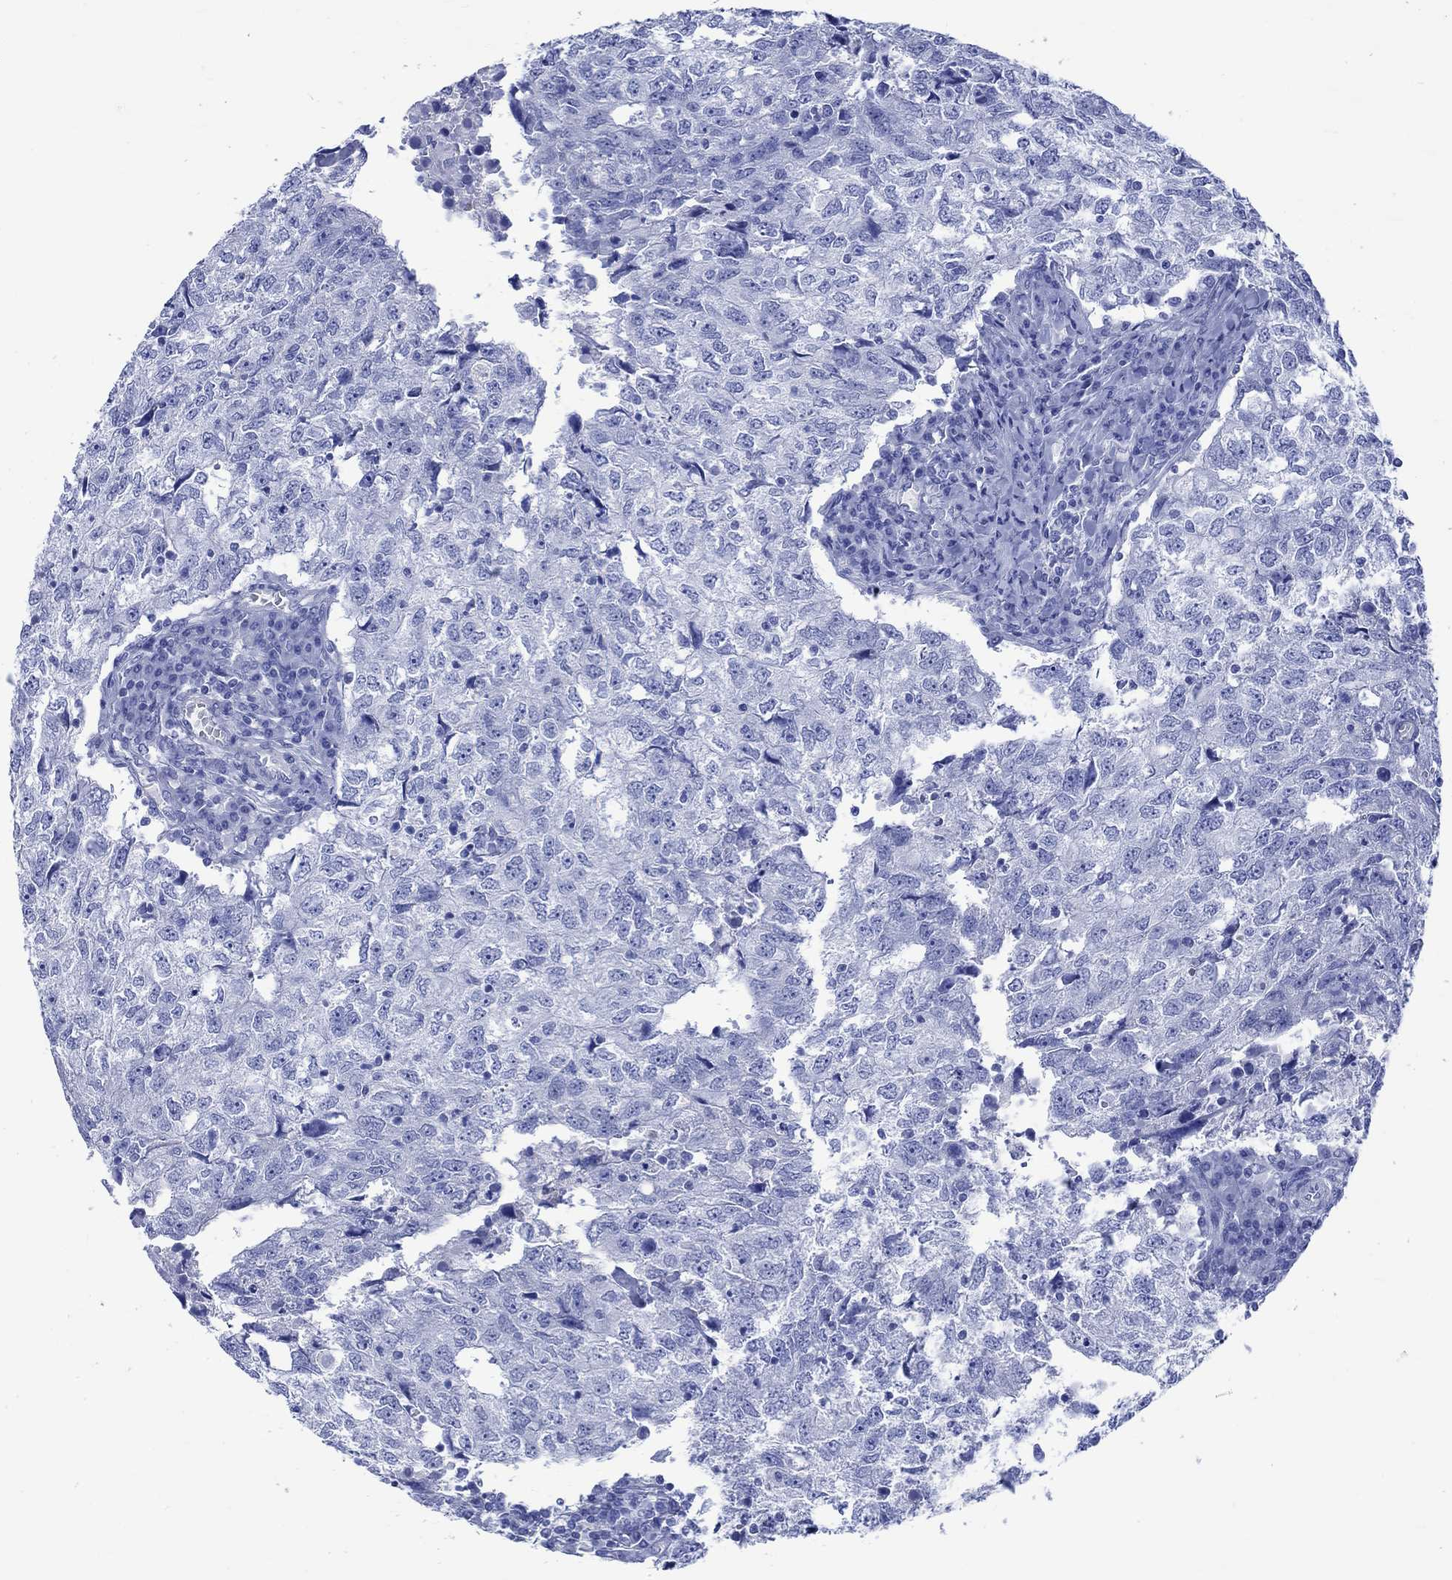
{"staining": {"intensity": "negative", "quantity": "none", "location": "none"}, "tissue": "breast cancer", "cell_type": "Tumor cells", "image_type": "cancer", "snomed": [{"axis": "morphology", "description": "Duct carcinoma"}, {"axis": "topography", "description": "Breast"}], "caption": "This is an immunohistochemistry (IHC) photomicrograph of breast cancer (infiltrating ductal carcinoma). There is no positivity in tumor cells.", "gene": "KLHL33", "patient": {"sex": "female", "age": 30}}